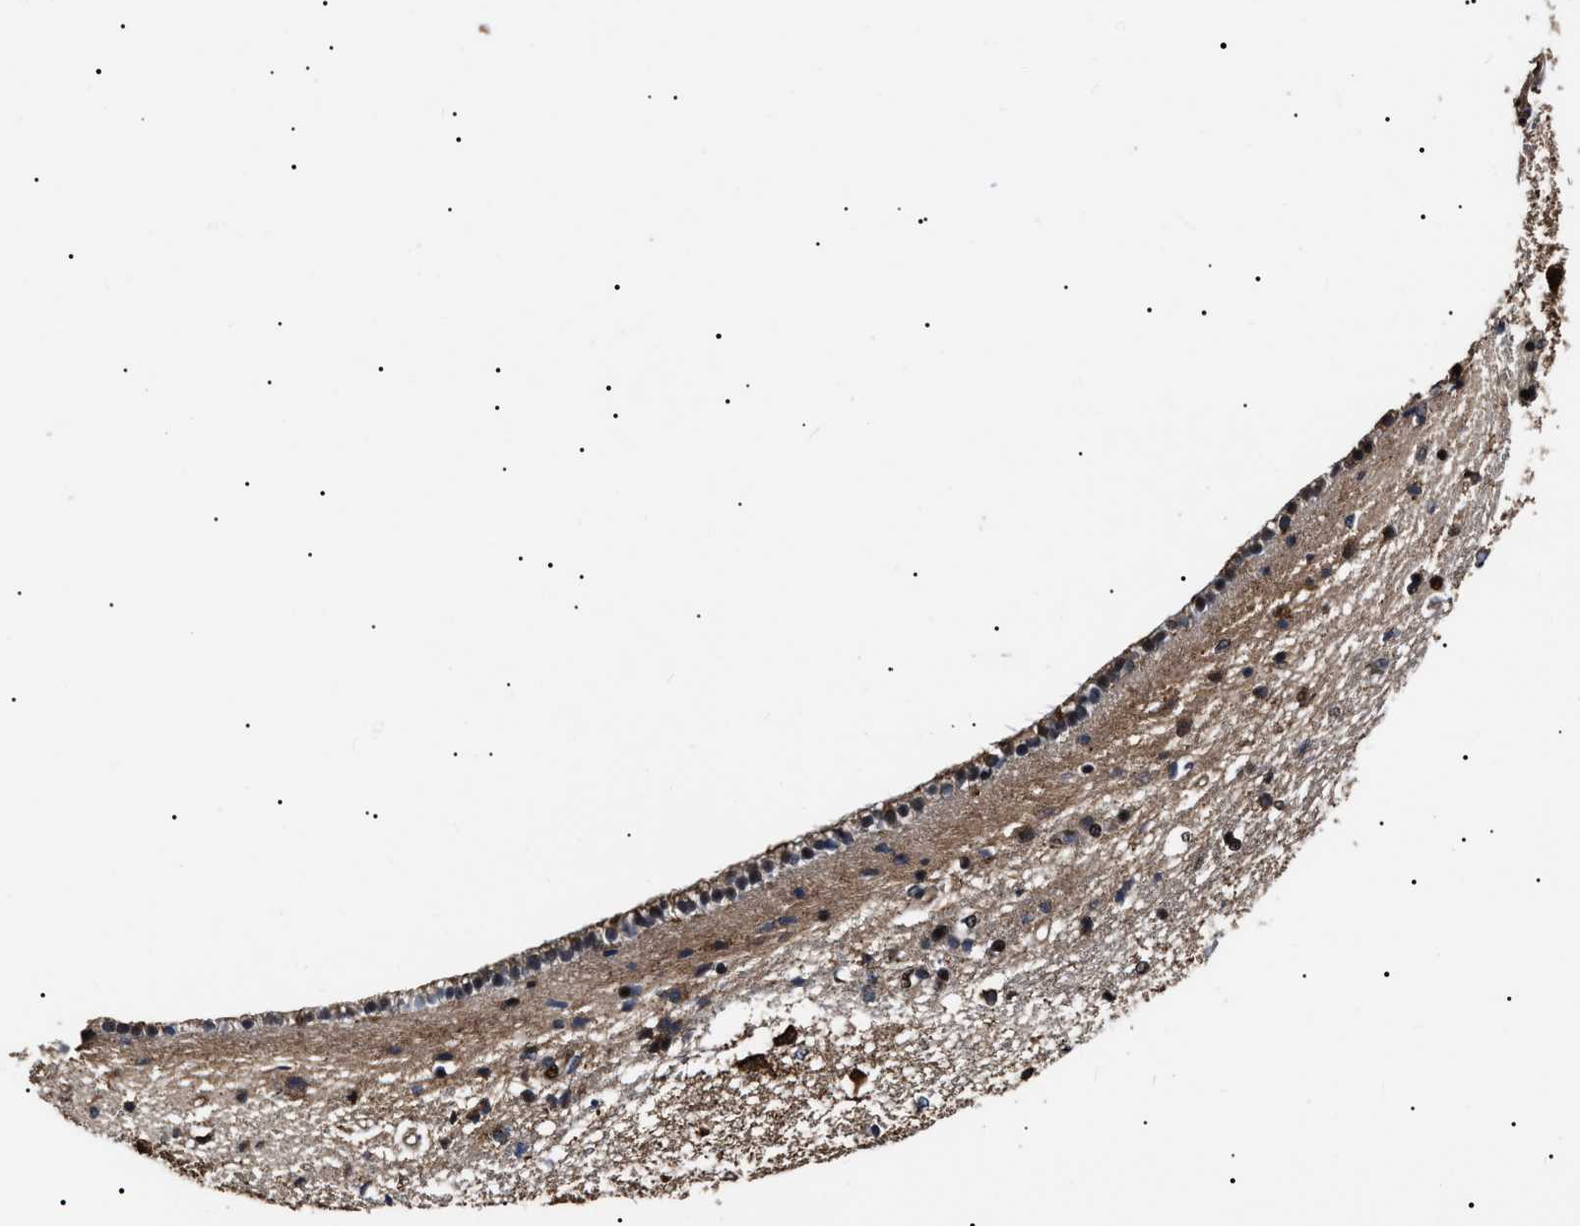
{"staining": {"intensity": "moderate", "quantity": "25%-75%", "location": "cytoplasmic/membranous"}, "tissue": "caudate", "cell_type": "Glial cells", "image_type": "normal", "snomed": [{"axis": "morphology", "description": "Normal tissue, NOS"}, {"axis": "topography", "description": "Lateral ventricle wall"}], "caption": "DAB immunohistochemical staining of unremarkable caudate exhibits moderate cytoplasmic/membranous protein staining in approximately 25%-75% of glial cells. (DAB (3,3'-diaminobenzidine) IHC, brown staining for protein, blue staining for nuclei).", "gene": "CCT8", "patient": {"sex": "male", "age": 45}}